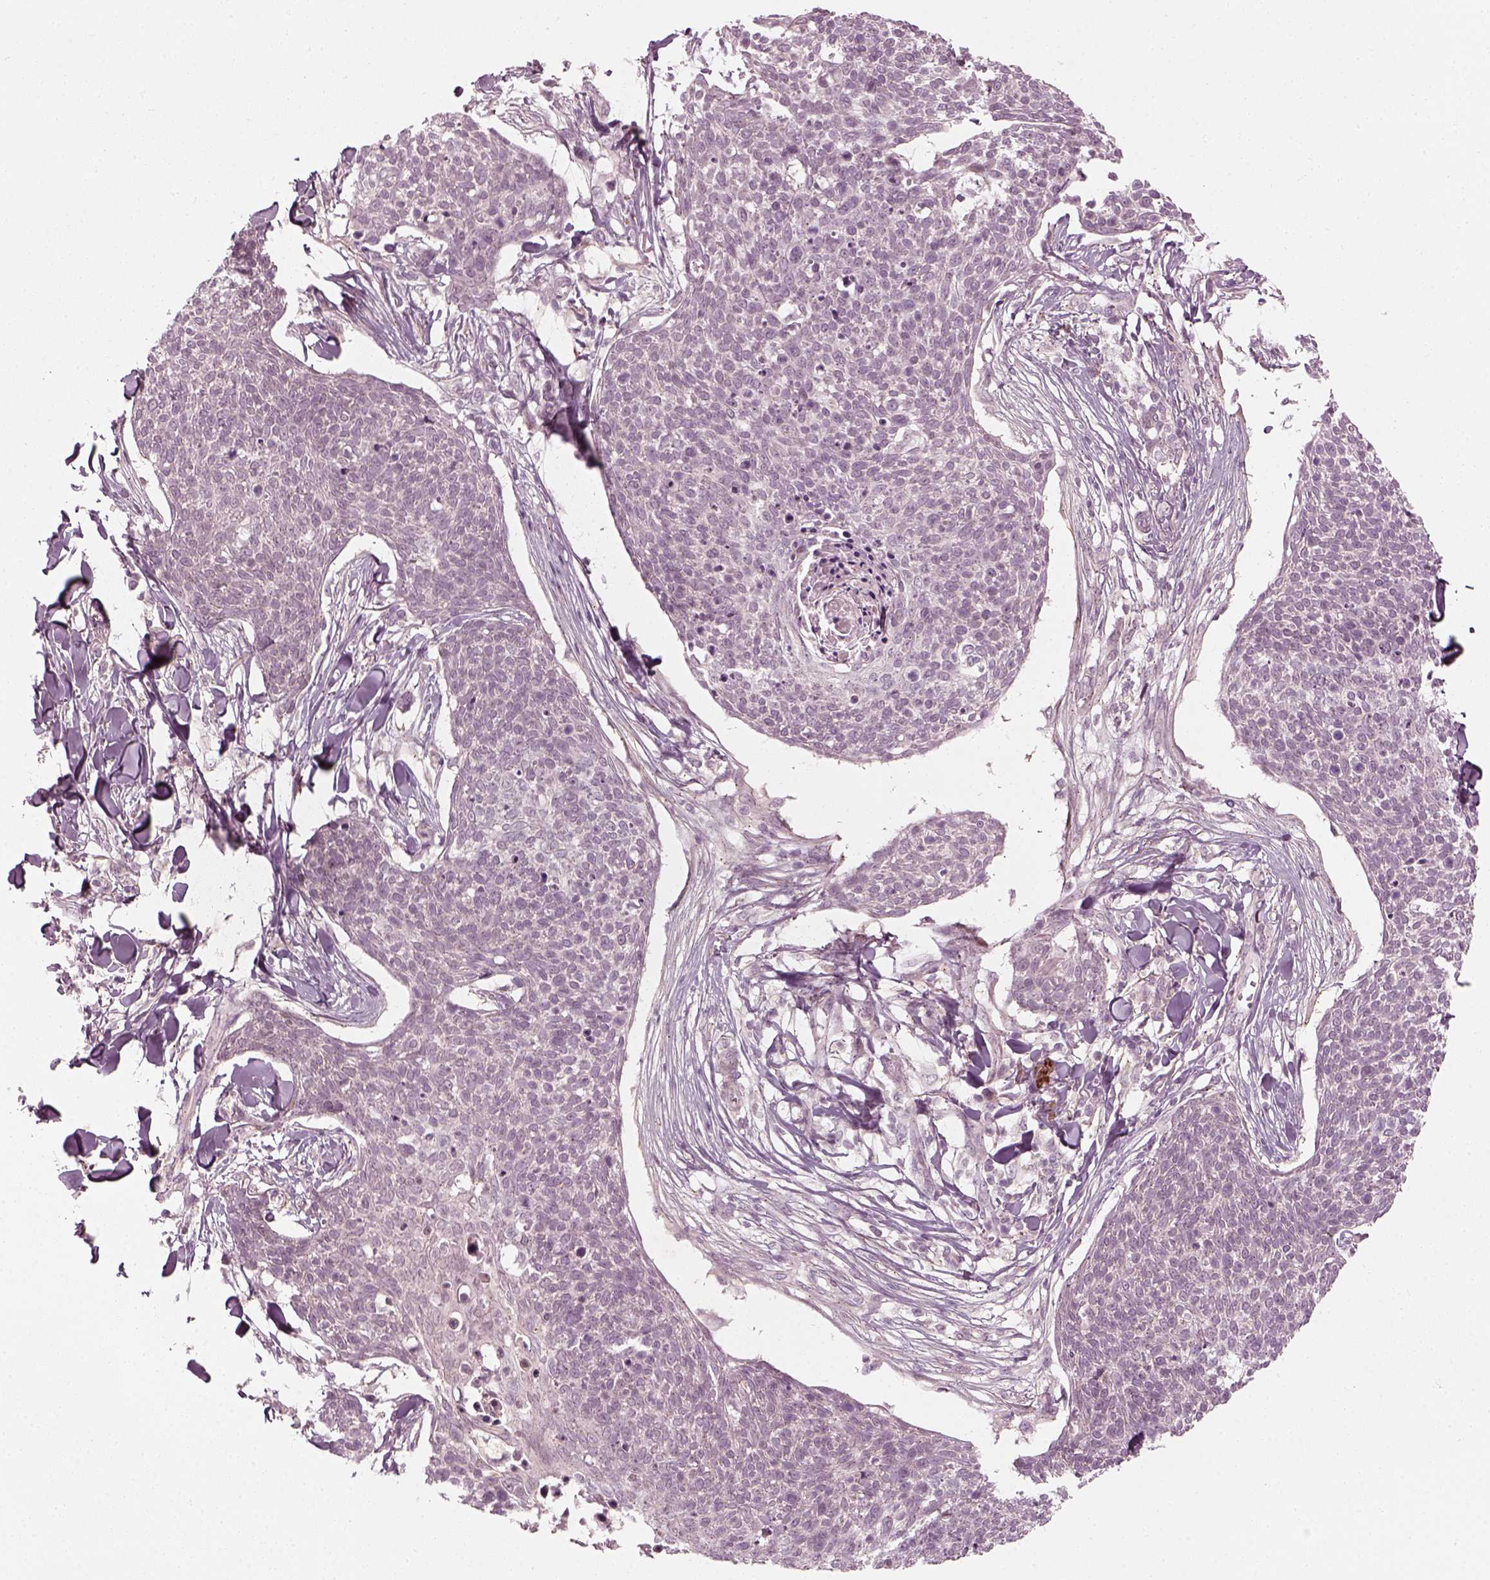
{"staining": {"intensity": "negative", "quantity": "none", "location": "none"}, "tissue": "skin cancer", "cell_type": "Tumor cells", "image_type": "cancer", "snomed": [{"axis": "morphology", "description": "Squamous cell carcinoma, NOS"}, {"axis": "topography", "description": "Skin"}, {"axis": "topography", "description": "Vulva"}], "caption": "The micrograph displays no significant positivity in tumor cells of skin cancer.", "gene": "MLIP", "patient": {"sex": "female", "age": 75}}